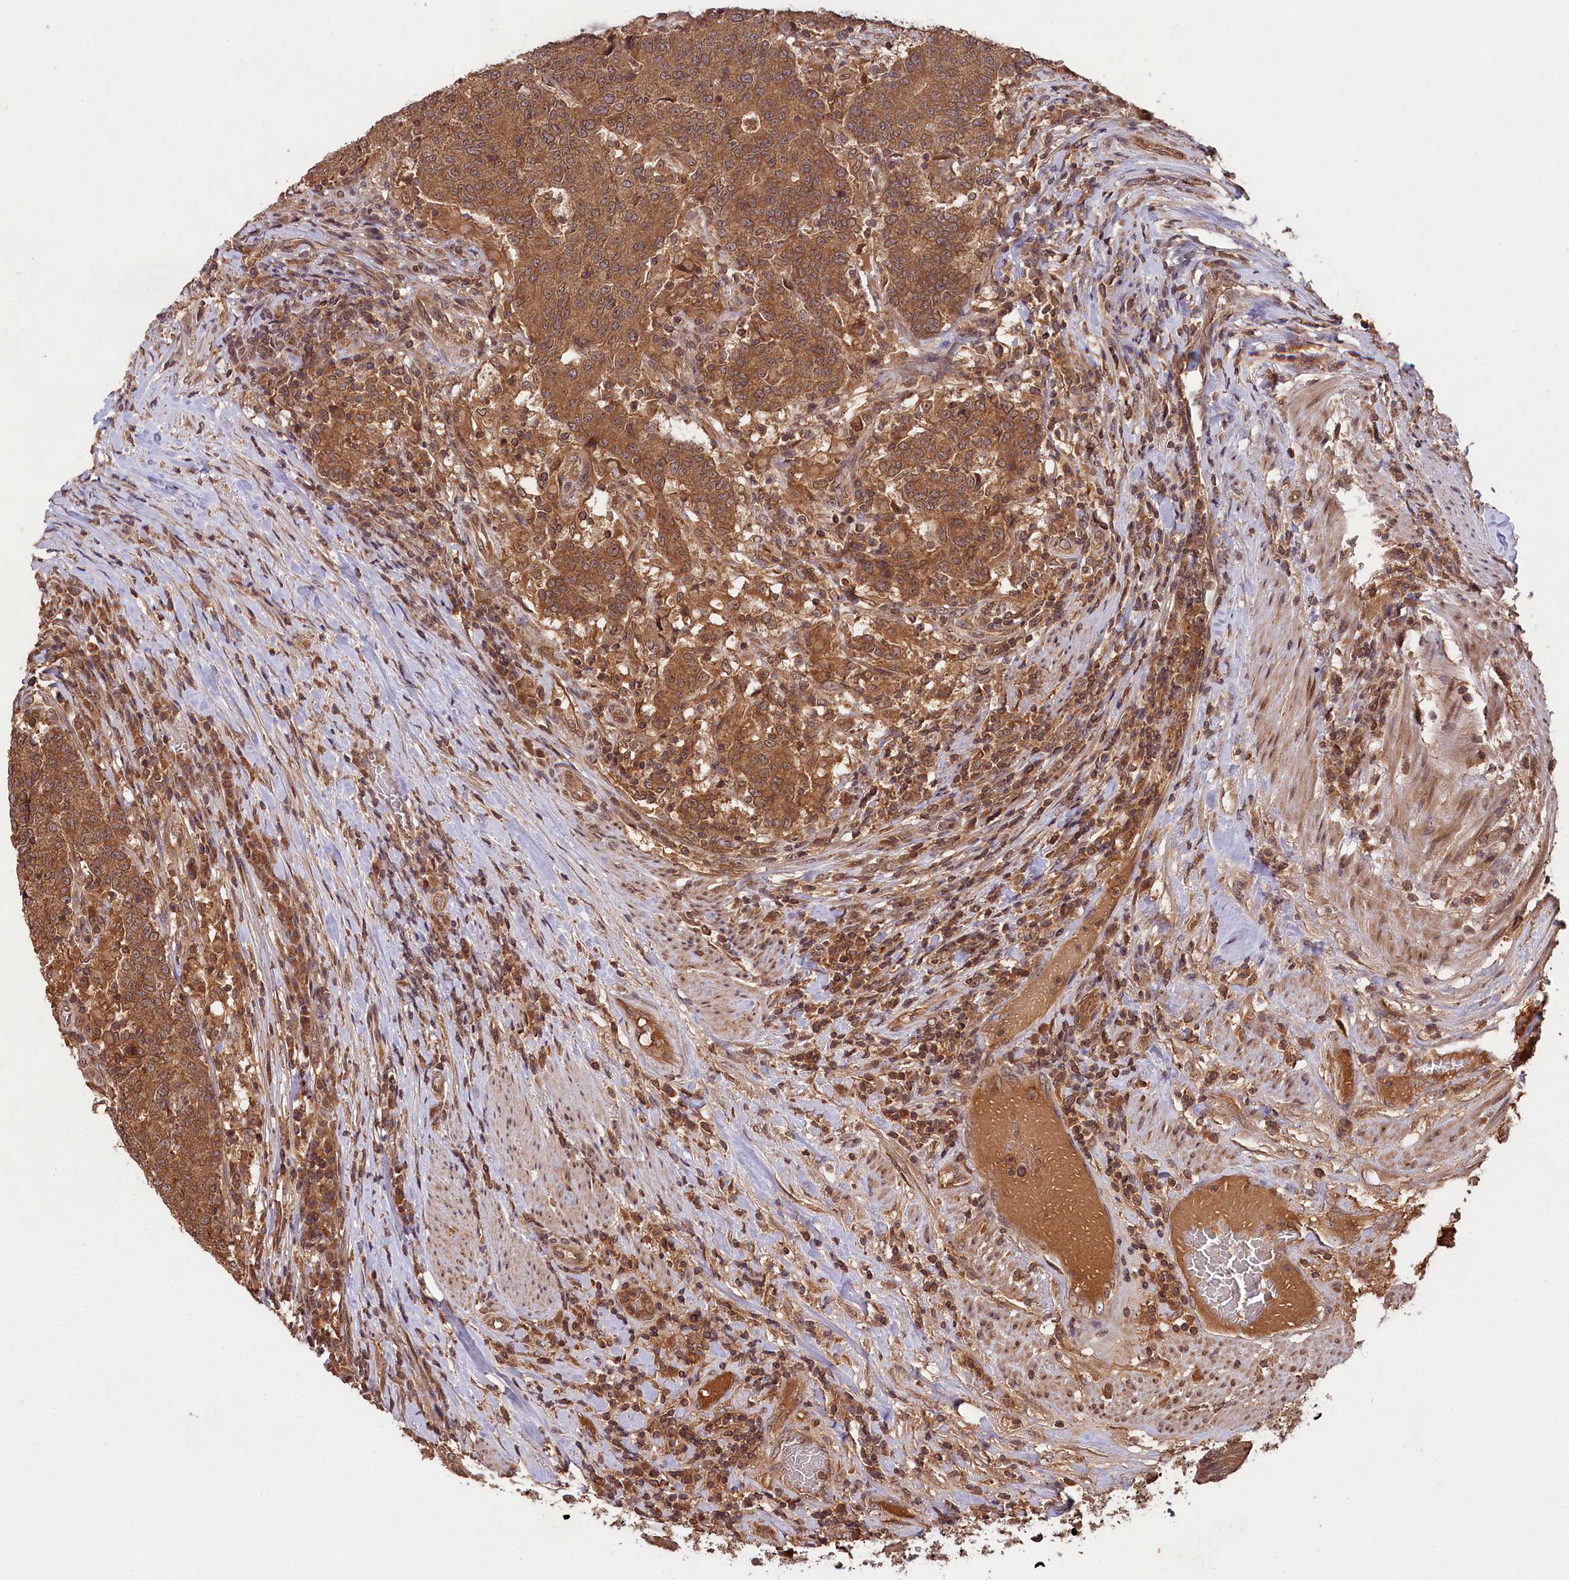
{"staining": {"intensity": "moderate", "quantity": ">75%", "location": "cytoplasmic/membranous"}, "tissue": "colorectal cancer", "cell_type": "Tumor cells", "image_type": "cancer", "snomed": [{"axis": "morphology", "description": "Adenocarcinoma, NOS"}, {"axis": "topography", "description": "Colon"}], "caption": "Protein staining by IHC exhibits moderate cytoplasmic/membranous expression in approximately >75% of tumor cells in colorectal cancer.", "gene": "CHAC1", "patient": {"sex": "female", "age": 75}}